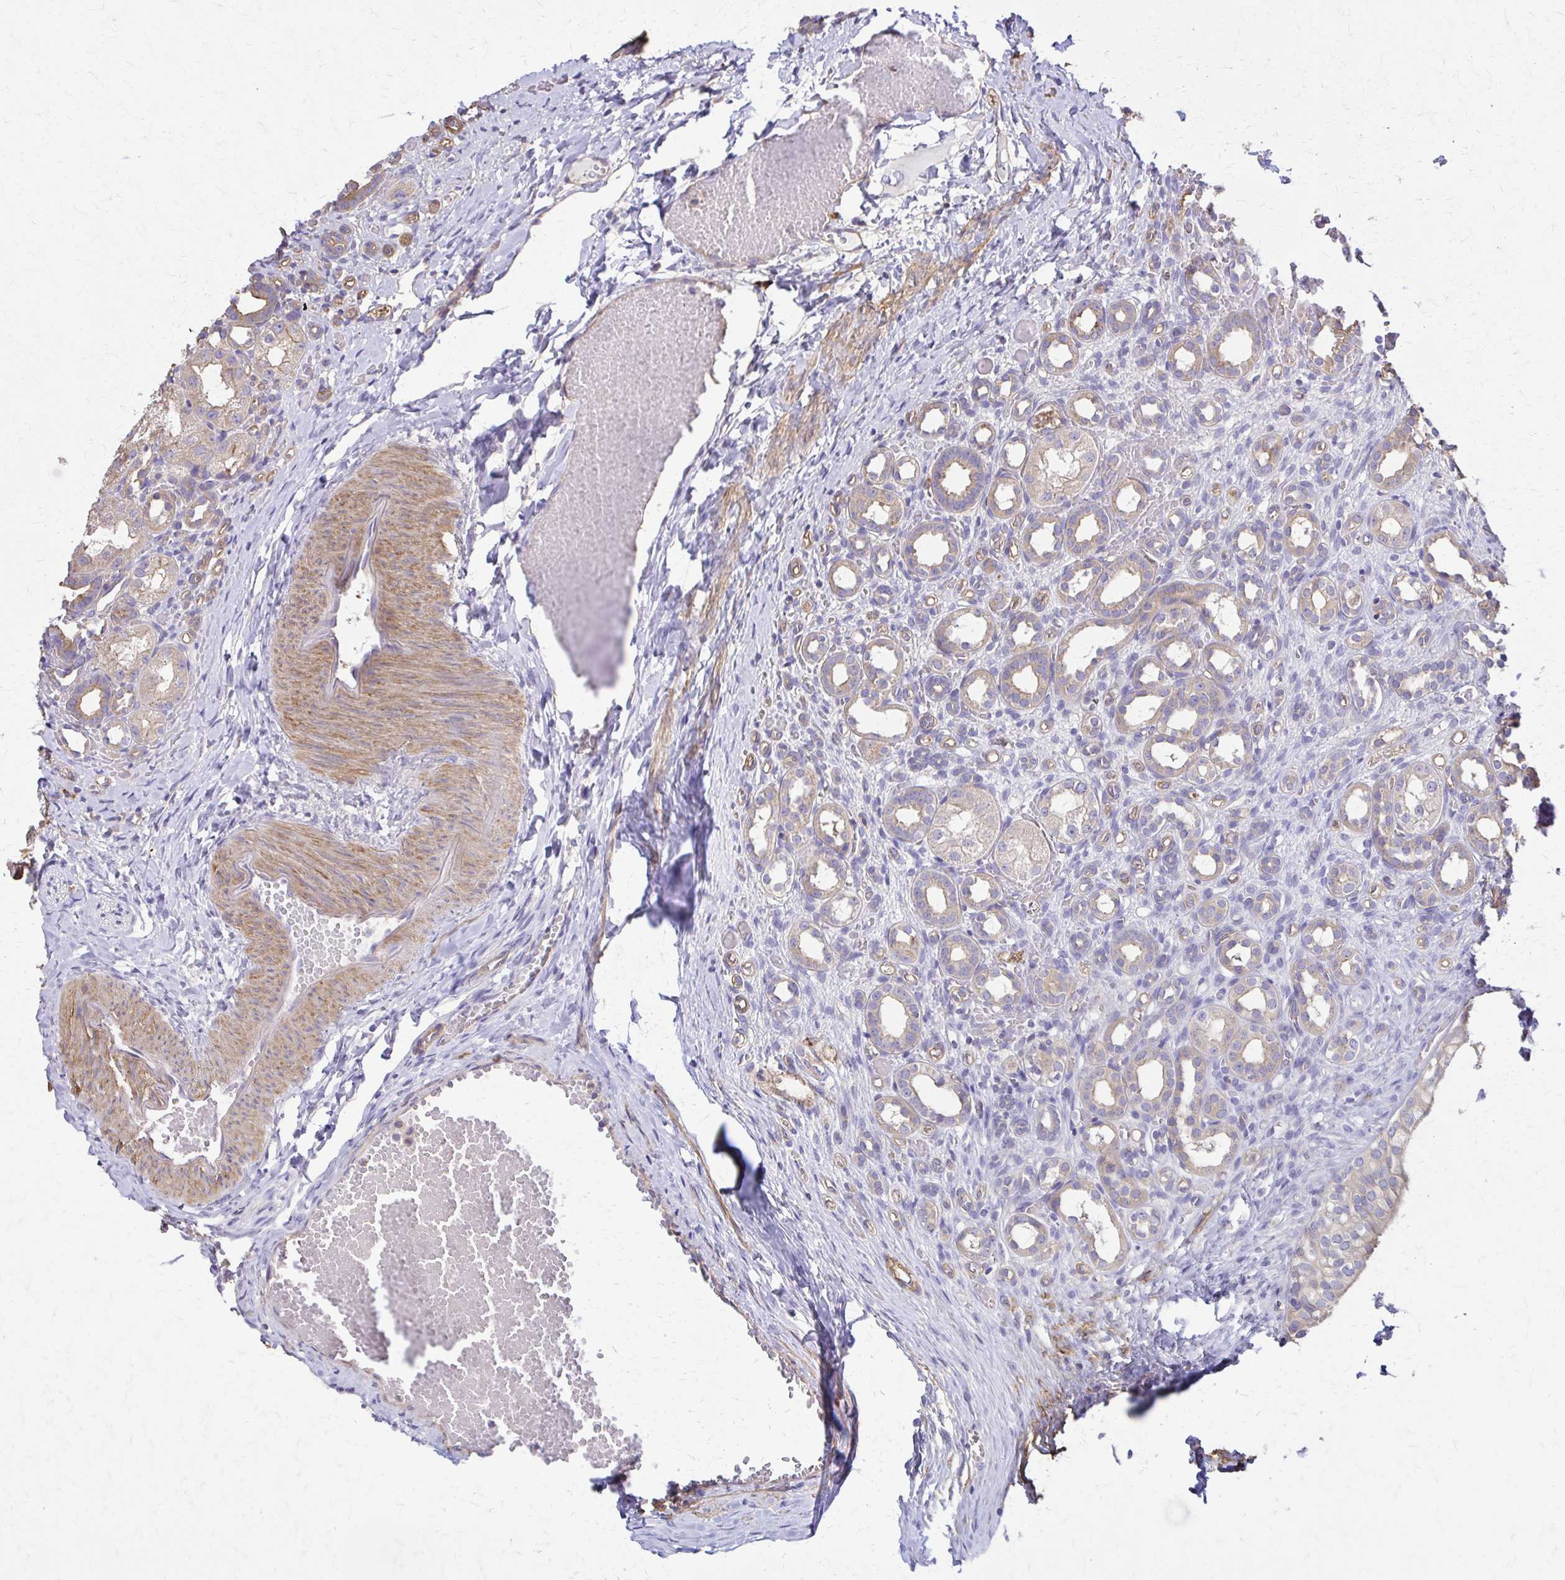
{"staining": {"intensity": "moderate", "quantity": "<25%", "location": "cytoplasmic/membranous"}, "tissue": "kidney", "cell_type": "Cells in glomeruli", "image_type": "normal", "snomed": [{"axis": "morphology", "description": "Normal tissue, NOS"}, {"axis": "topography", "description": "Kidney"}], "caption": "Cells in glomeruli reveal moderate cytoplasmic/membranous staining in approximately <25% of cells in unremarkable kidney.", "gene": "DSP", "patient": {"sex": "male", "age": 1}}